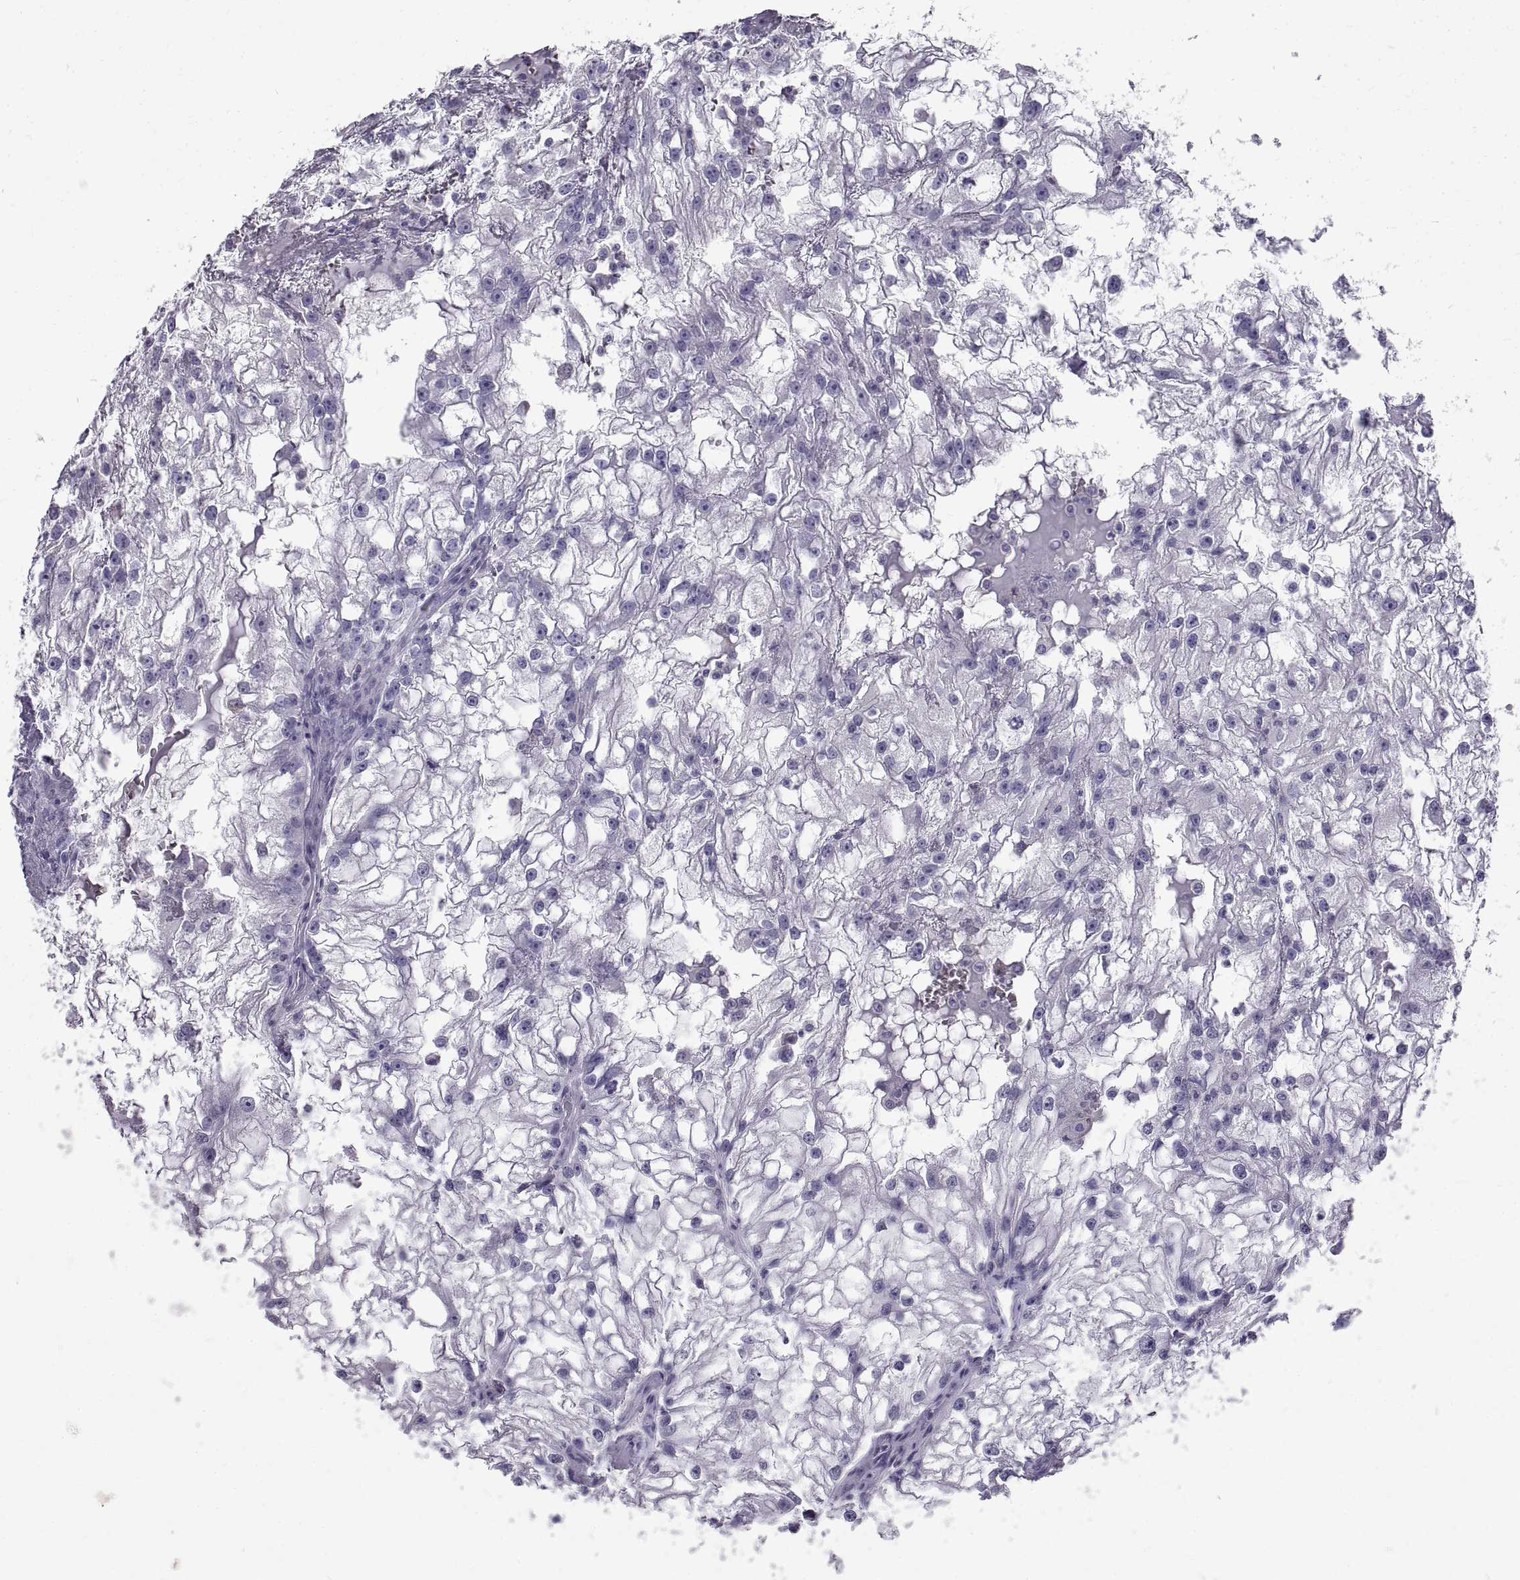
{"staining": {"intensity": "negative", "quantity": "none", "location": "none"}, "tissue": "renal cancer", "cell_type": "Tumor cells", "image_type": "cancer", "snomed": [{"axis": "morphology", "description": "Adenocarcinoma, NOS"}, {"axis": "topography", "description": "Kidney"}], "caption": "A micrograph of human adenocarcinoma (renal) is negative for staining in tumor cells.", "gene": "GNG12", "patient": {"sex": "male", "age": 59}}